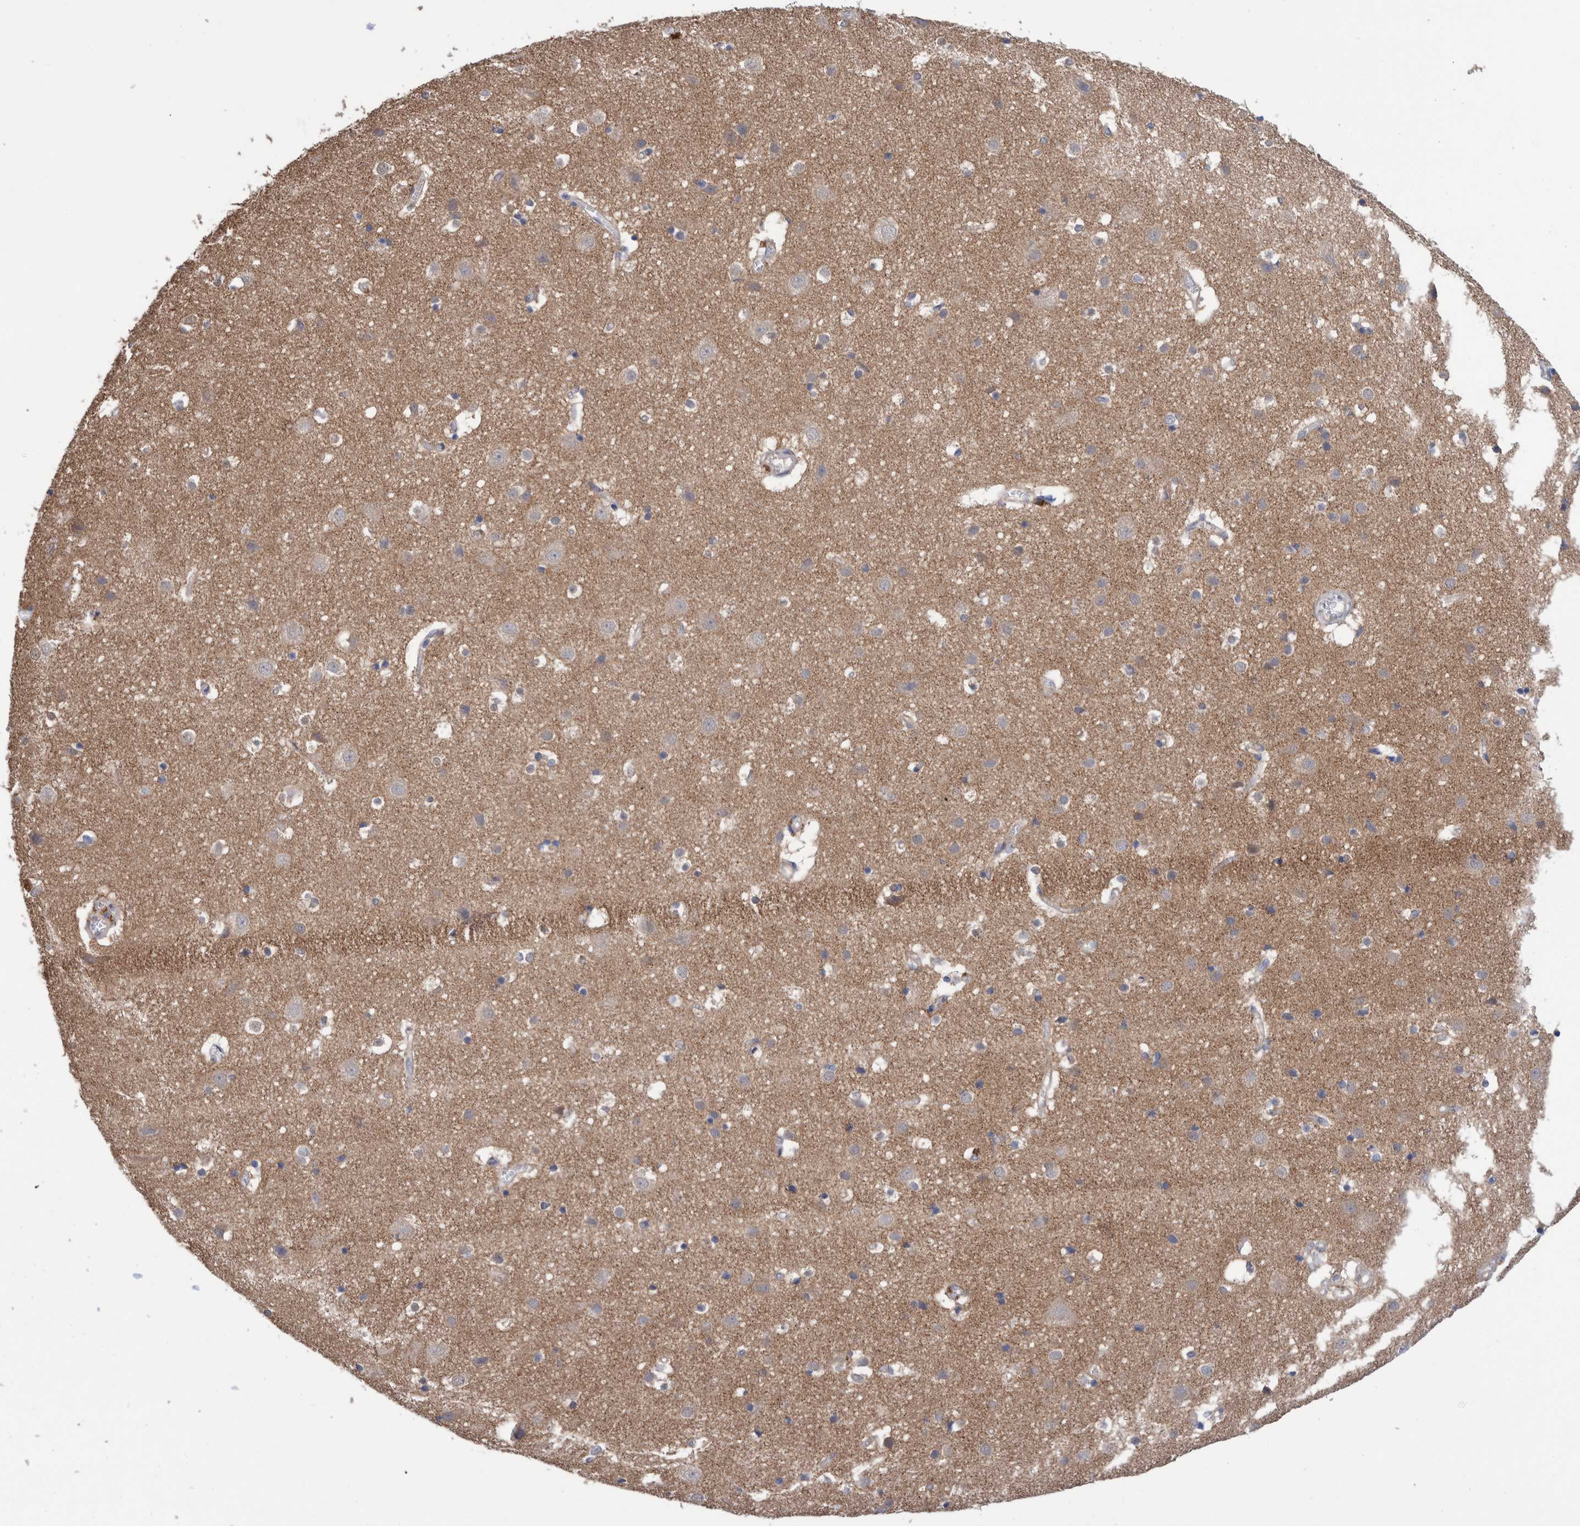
{"staining": {"intensity": "negative", "quantity": "none", "location": "none"}, "tissue": "cerebral cortex", "cell_type": "Endothelial cells", "image_type": "normal", "snomed": [{"axis": "morphology", "description": "Normal tissue, NOS"}, {"axis": "topography", "description": "Cerebral cortex"}], "caption": "The photomicrograph demonstrates no significant expression in endothelial cells of cerebral cortex. (DAB immunohistochemistry (IHC) visualized using brightfield microscopy, high magnification).", "gene": "PFAS", "patient": {"sex": "male", "age": 54}}